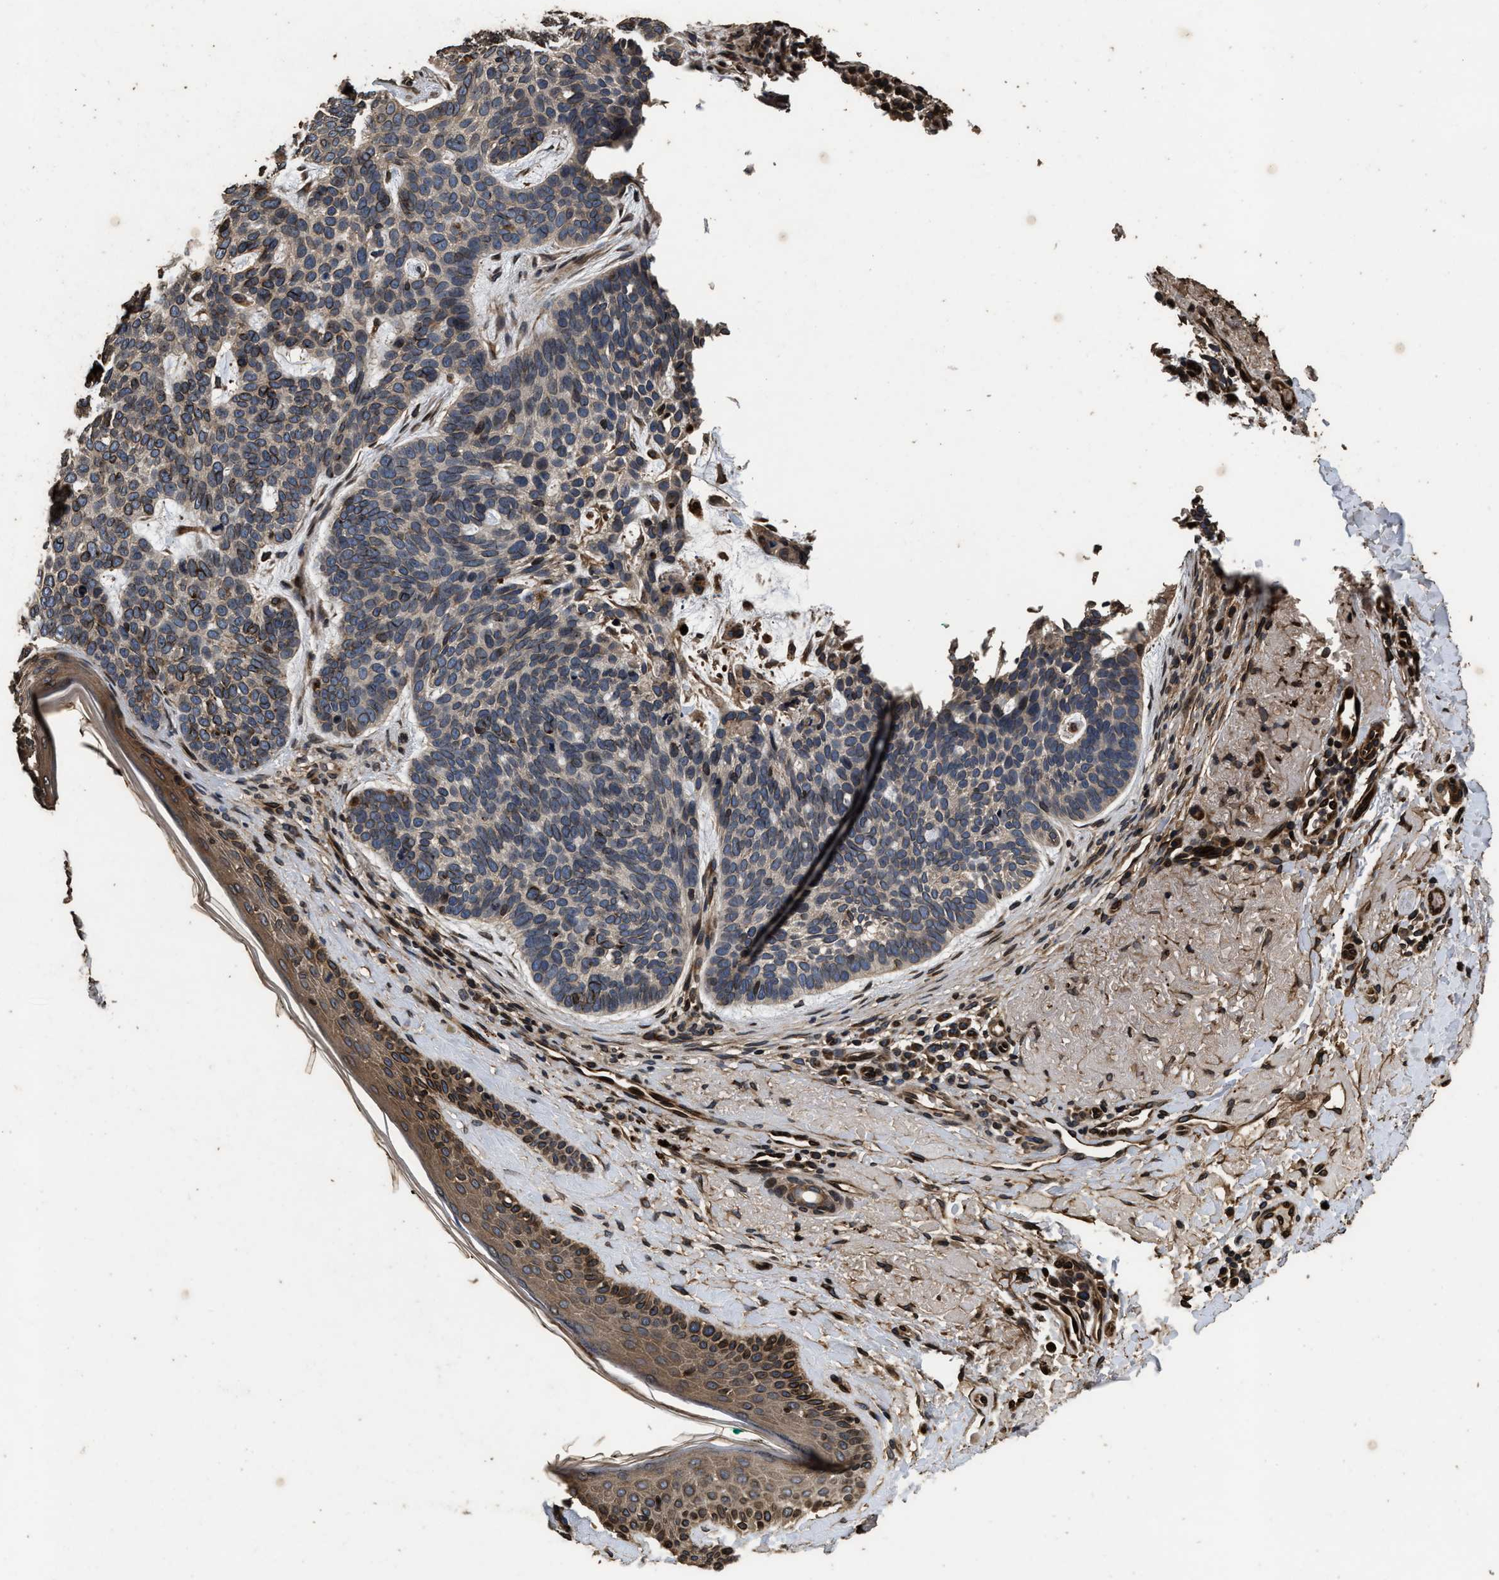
{"staining": {"intensity": "moderate", "quantity": "<25%", "location": "cytoplasmic/membranous"}, "tissue": "skin cancer", "cell_type": "Tumor cells", "image_type": "cancer", "snomed": [{"axis": "morphology", "description": "Basal cell carcinoma"}, {"axis": "topography", "description": "Skin"}, {"axis": "topography", "description": "Skin of head"}], "caption": "Brown immunohistochemical staining in basal cell carcinoma (skin) displays moderate cytoplasmic/membranous expression in about <25% of tumor cells.", "gene": "ACCS", "patient": {"sex": "female", "age": 85}}